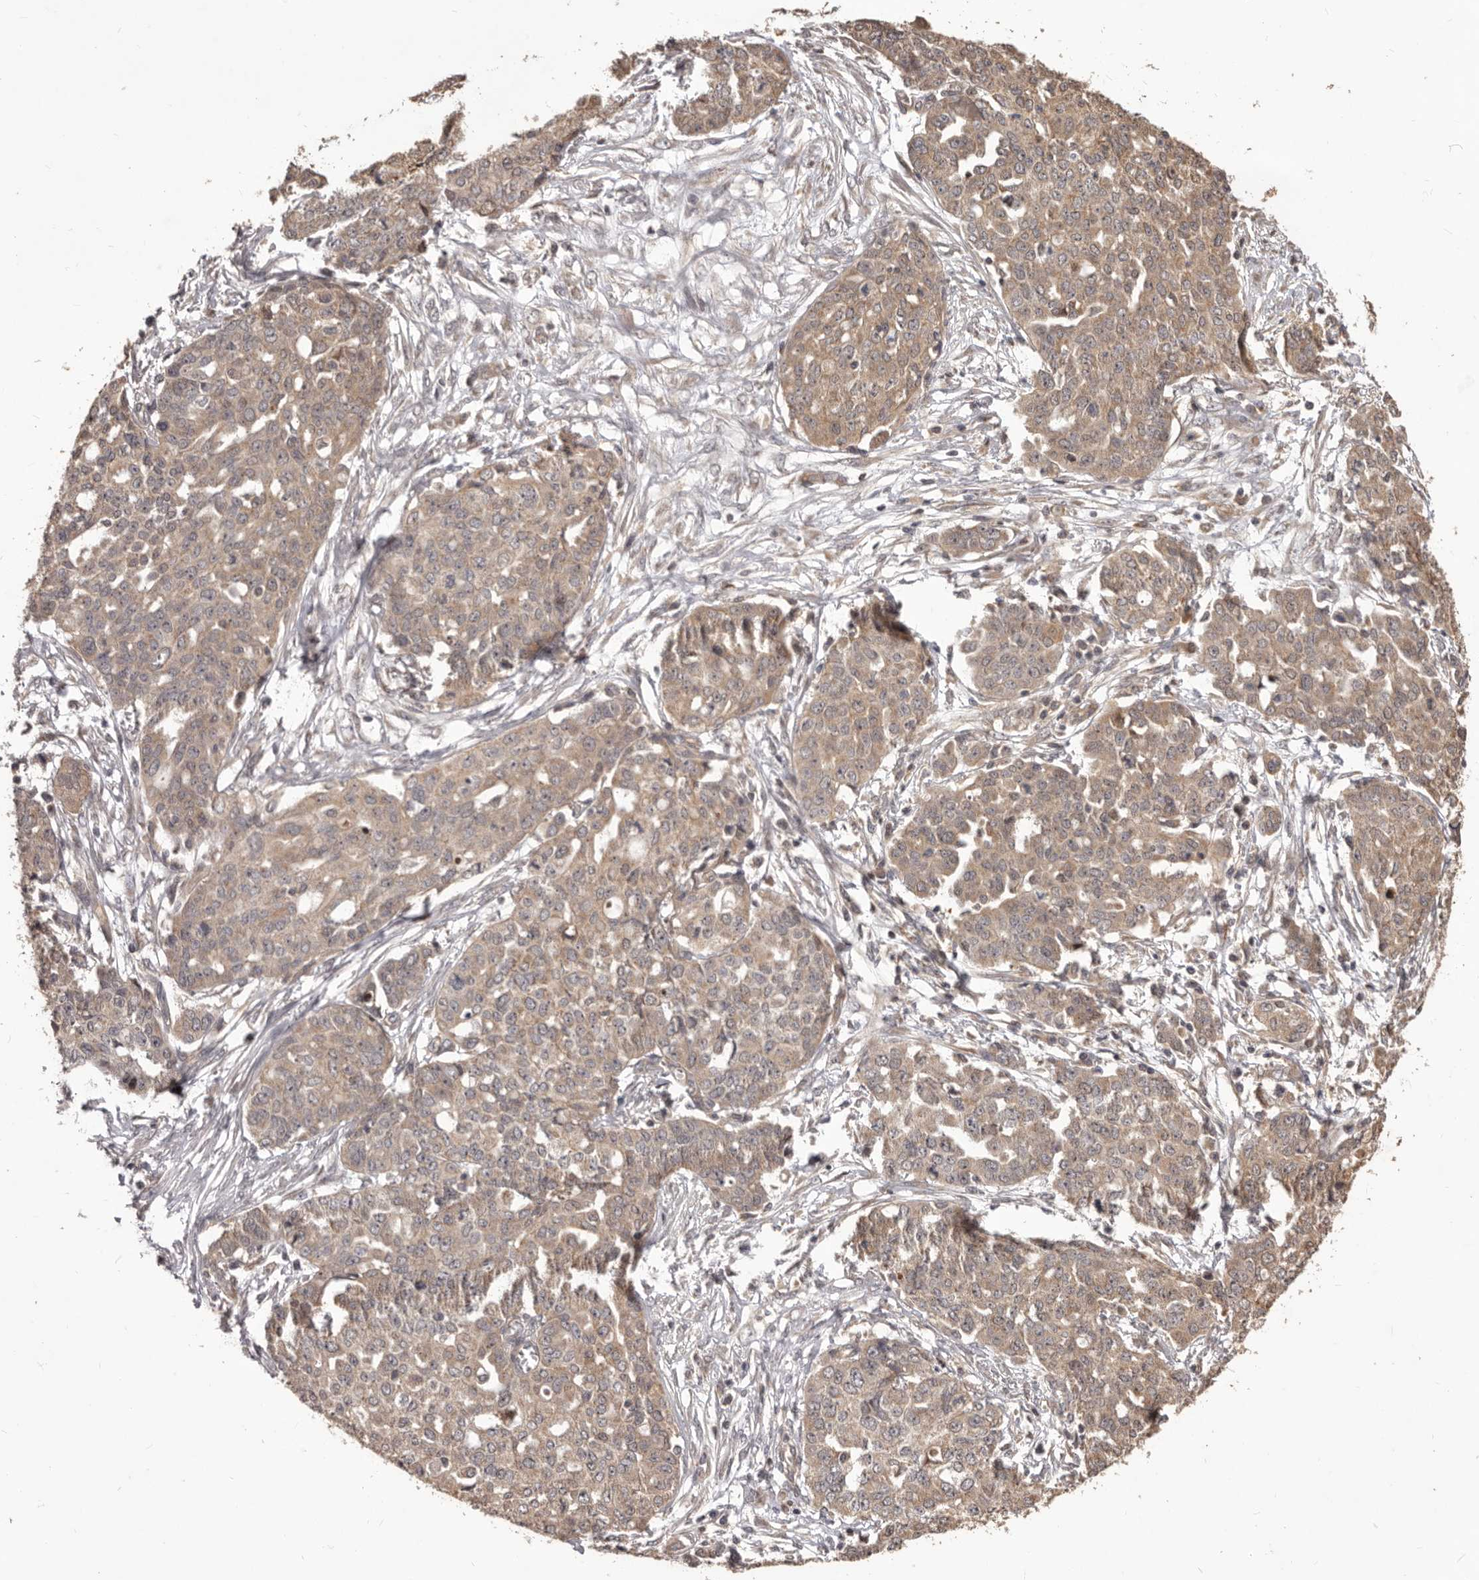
{"staining": {"intensity": "weak", "quantity": ">75%", "location": "cytoplasmic/membranous"}, "tissue": "ovarian cancer", "cell_type": "Tumor cells", "image_type": "cancer", "snomed": [{"axis": "morphology", "description": "Cystadenocarcinoma, serous, NOS"}, {"axis": "topography", "description": "Soft tissue"}, {"axis": "topography", "description": "Ovary"}], "caption": "A histopathology image showing weak cytoplasmic/membranous positivity in approximately >75% of tumor cells in ovarian cancer (serous cystadenocarcinoma), as visualized by brown immunohistochemical staining.", "gene": "MTO1", "patient": {"sex": "female", "age": 57}}